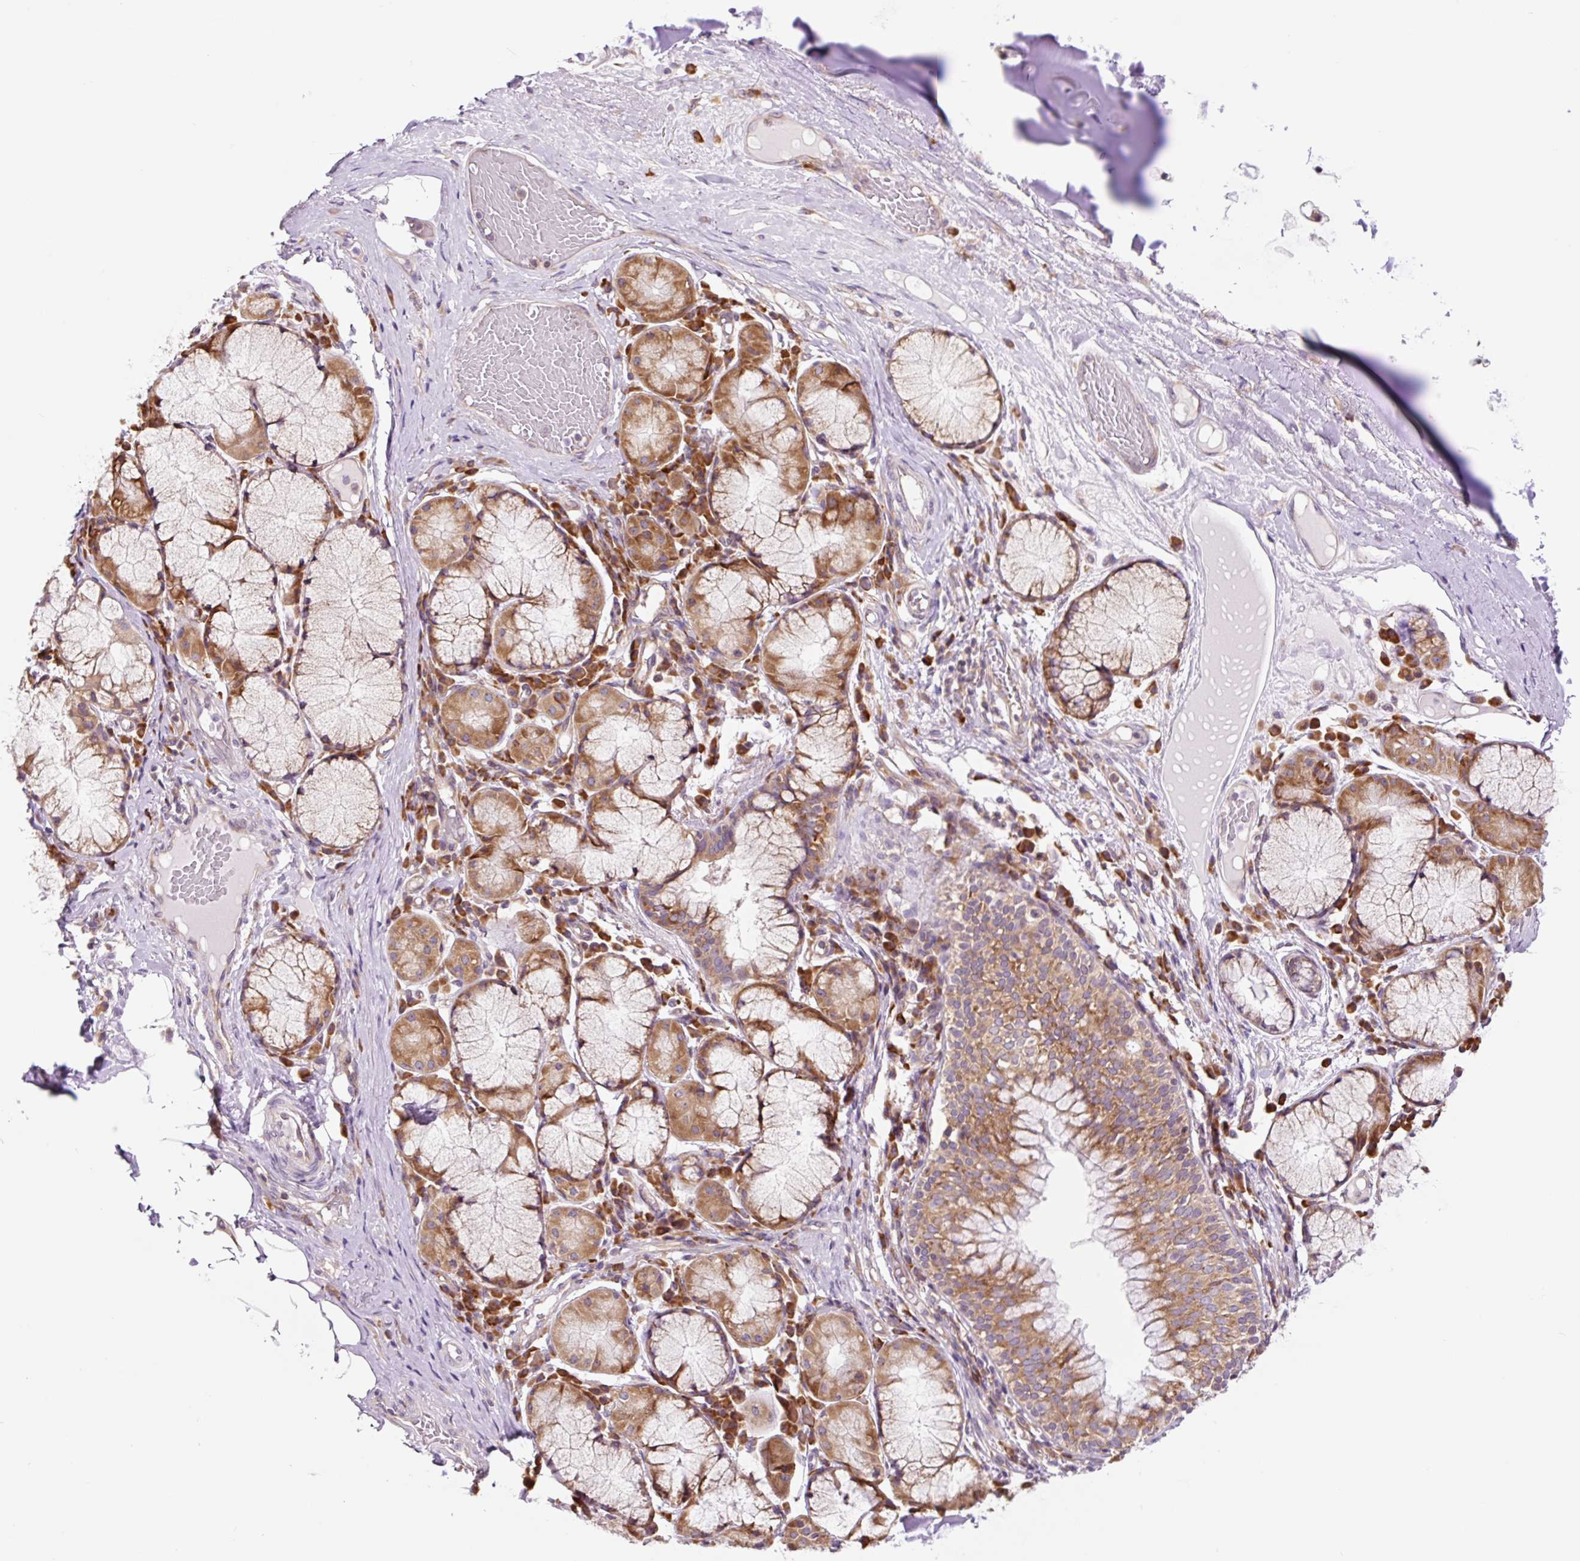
{"staining": {"intensity": "negative", "quantity": "none", "location": "none"}, "tissue": "adipose tissue", "cell_type": "Adipocytes", "image_type": "normal", "snomed": [{"axis": "morphology", "description": "Normal tissue, NOS"}, {"axis": "topography", "description": "Cartilage tissue"}, {"axis": "topography", "description": "Bronchus"}], "caption": "An immunohistochemistry histopathology image of normal adipose tissue is shown. There is no staining in adipocytes of adipose tissue. (Brightfield microscopy of DAB (3,3'-diaminobenzidine) immunohistochemistry (IHC) at high magnification).", "gene": "RPL41", "patient": {"sex": "male", "age": 56}}